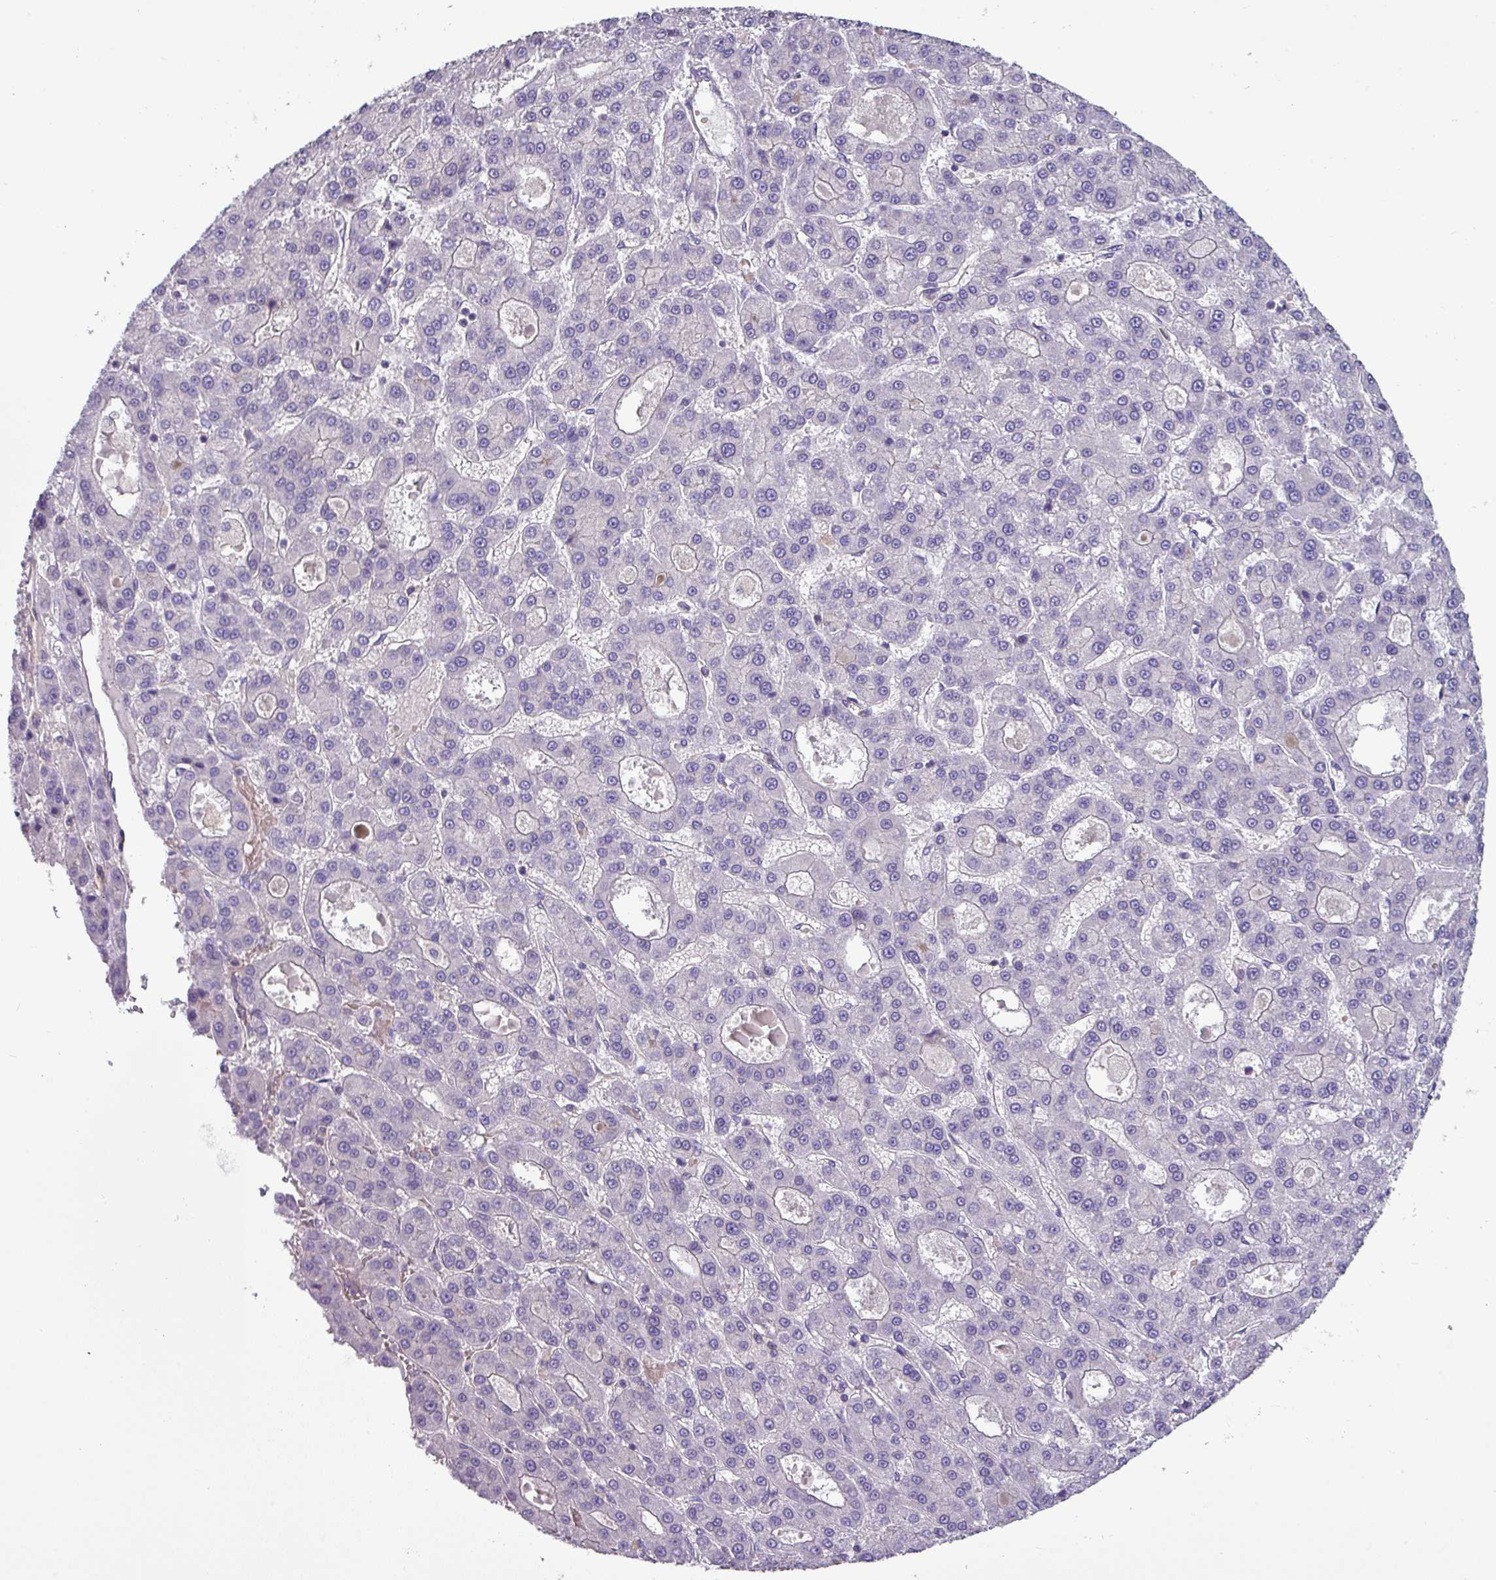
{"staining": {"intensity": "negative", "quantity": "none", "location": "none"}, "tissue": "liver cancer", "cell_type": "Tumor cells", "image_type": "cancer", "snomed": [{"axis": "morphology", "description": "Carcinoma, Hepatocellular, NOS"}, {"axis": "topography", "description": "Liver"}], "caption": "Tumor cells are negative for protein expression in human liver hepatocellular carcinoma.", "gene": "SLC23A2", "patient": {"sex": "male", "age": 70}}